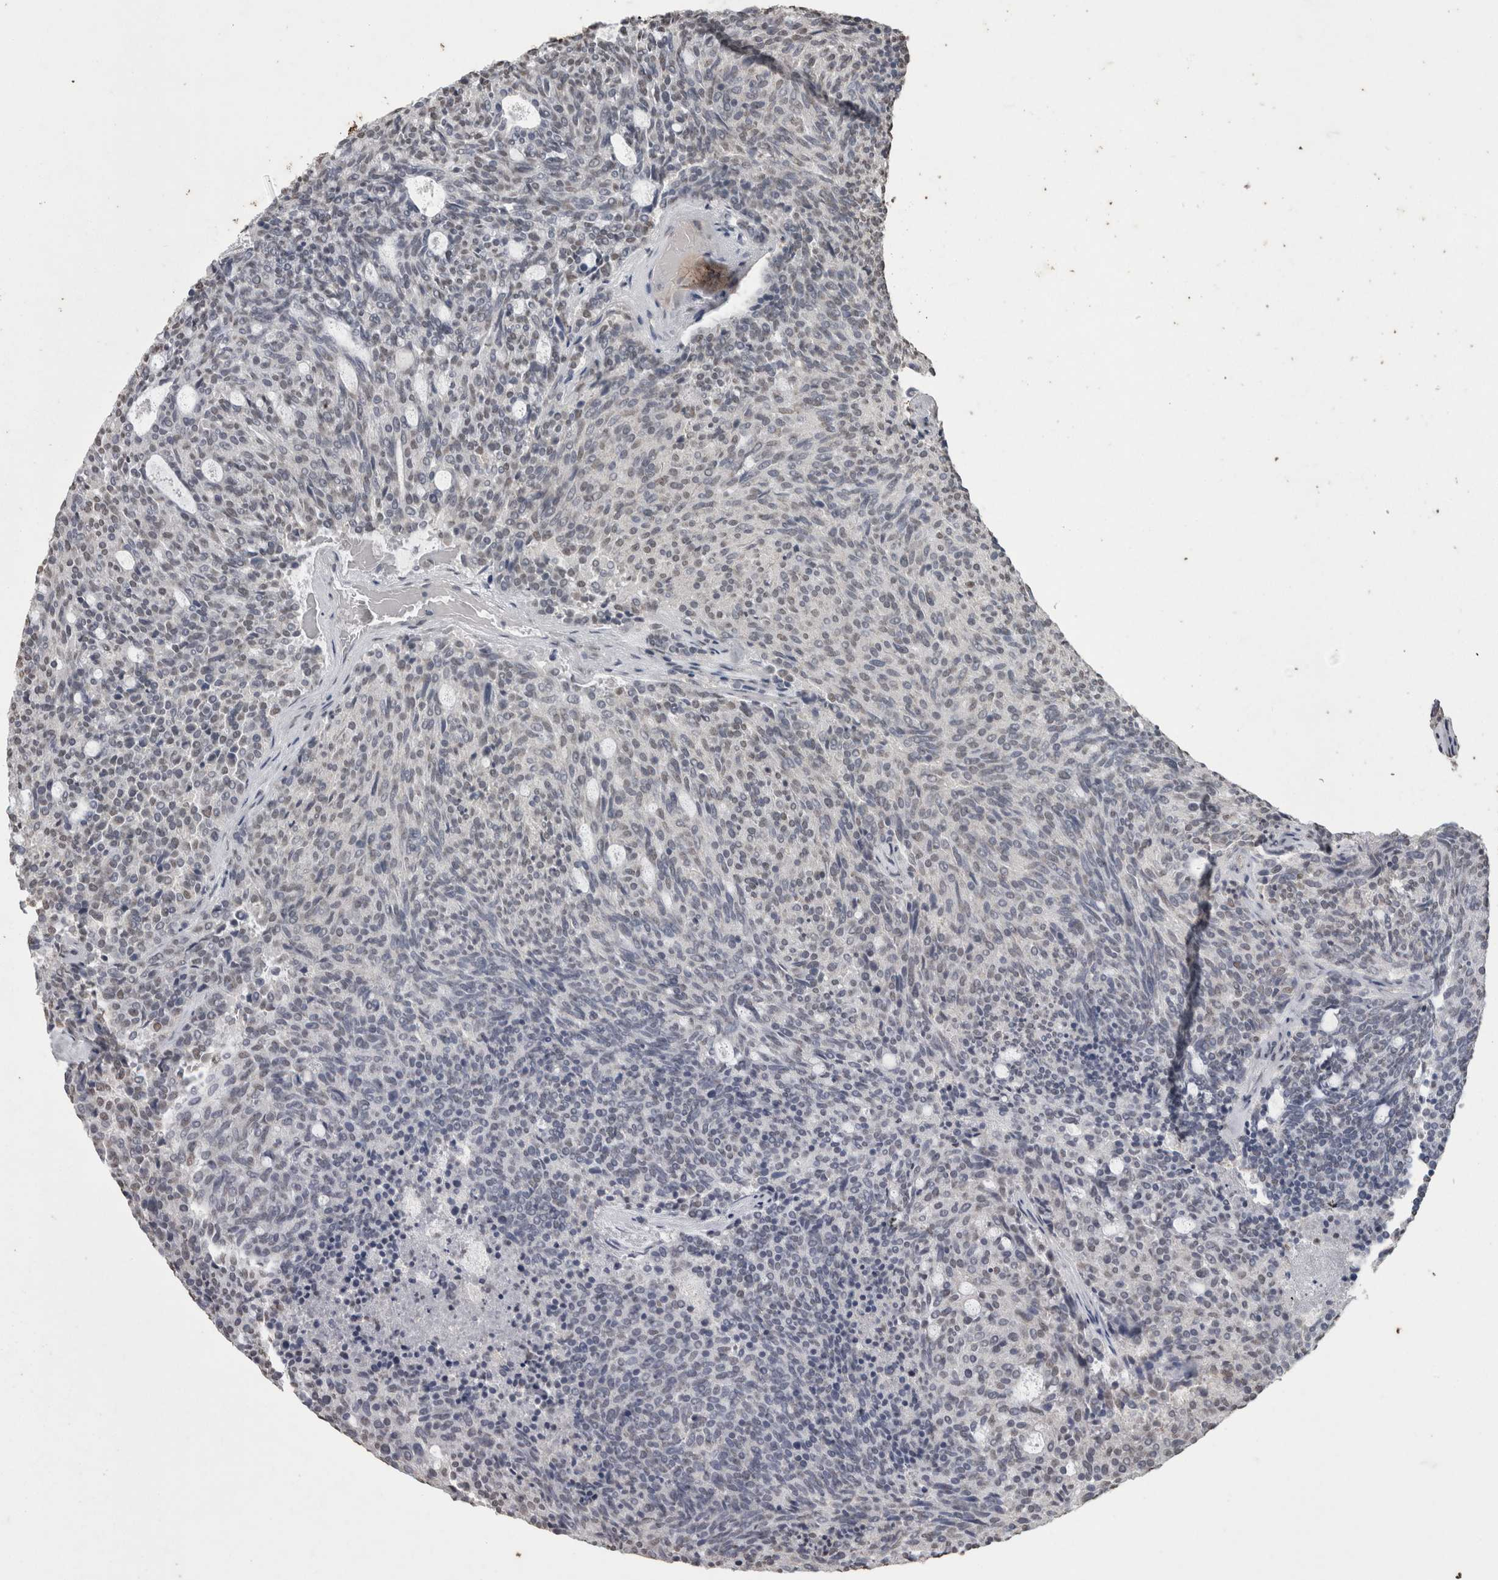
{"staining": {"intensity": "negative", "quantity": "none", "location": "none"}, "tissue": "carcinoid", "cell_type": "Tumor cells", "image_type": "cancer", "snomed": [{"axis": "morphology", "description": "Carcinoid, malignant, NOS"}, {"axis": "topography", "description": "Pancreas"}], "caption": "Carcinoid (malignant) was stained to show a protein in brown. There is no significant expression in tumor cells.", "gene": "SMAD7", "patient": {"sex": "female", "age": 54}}